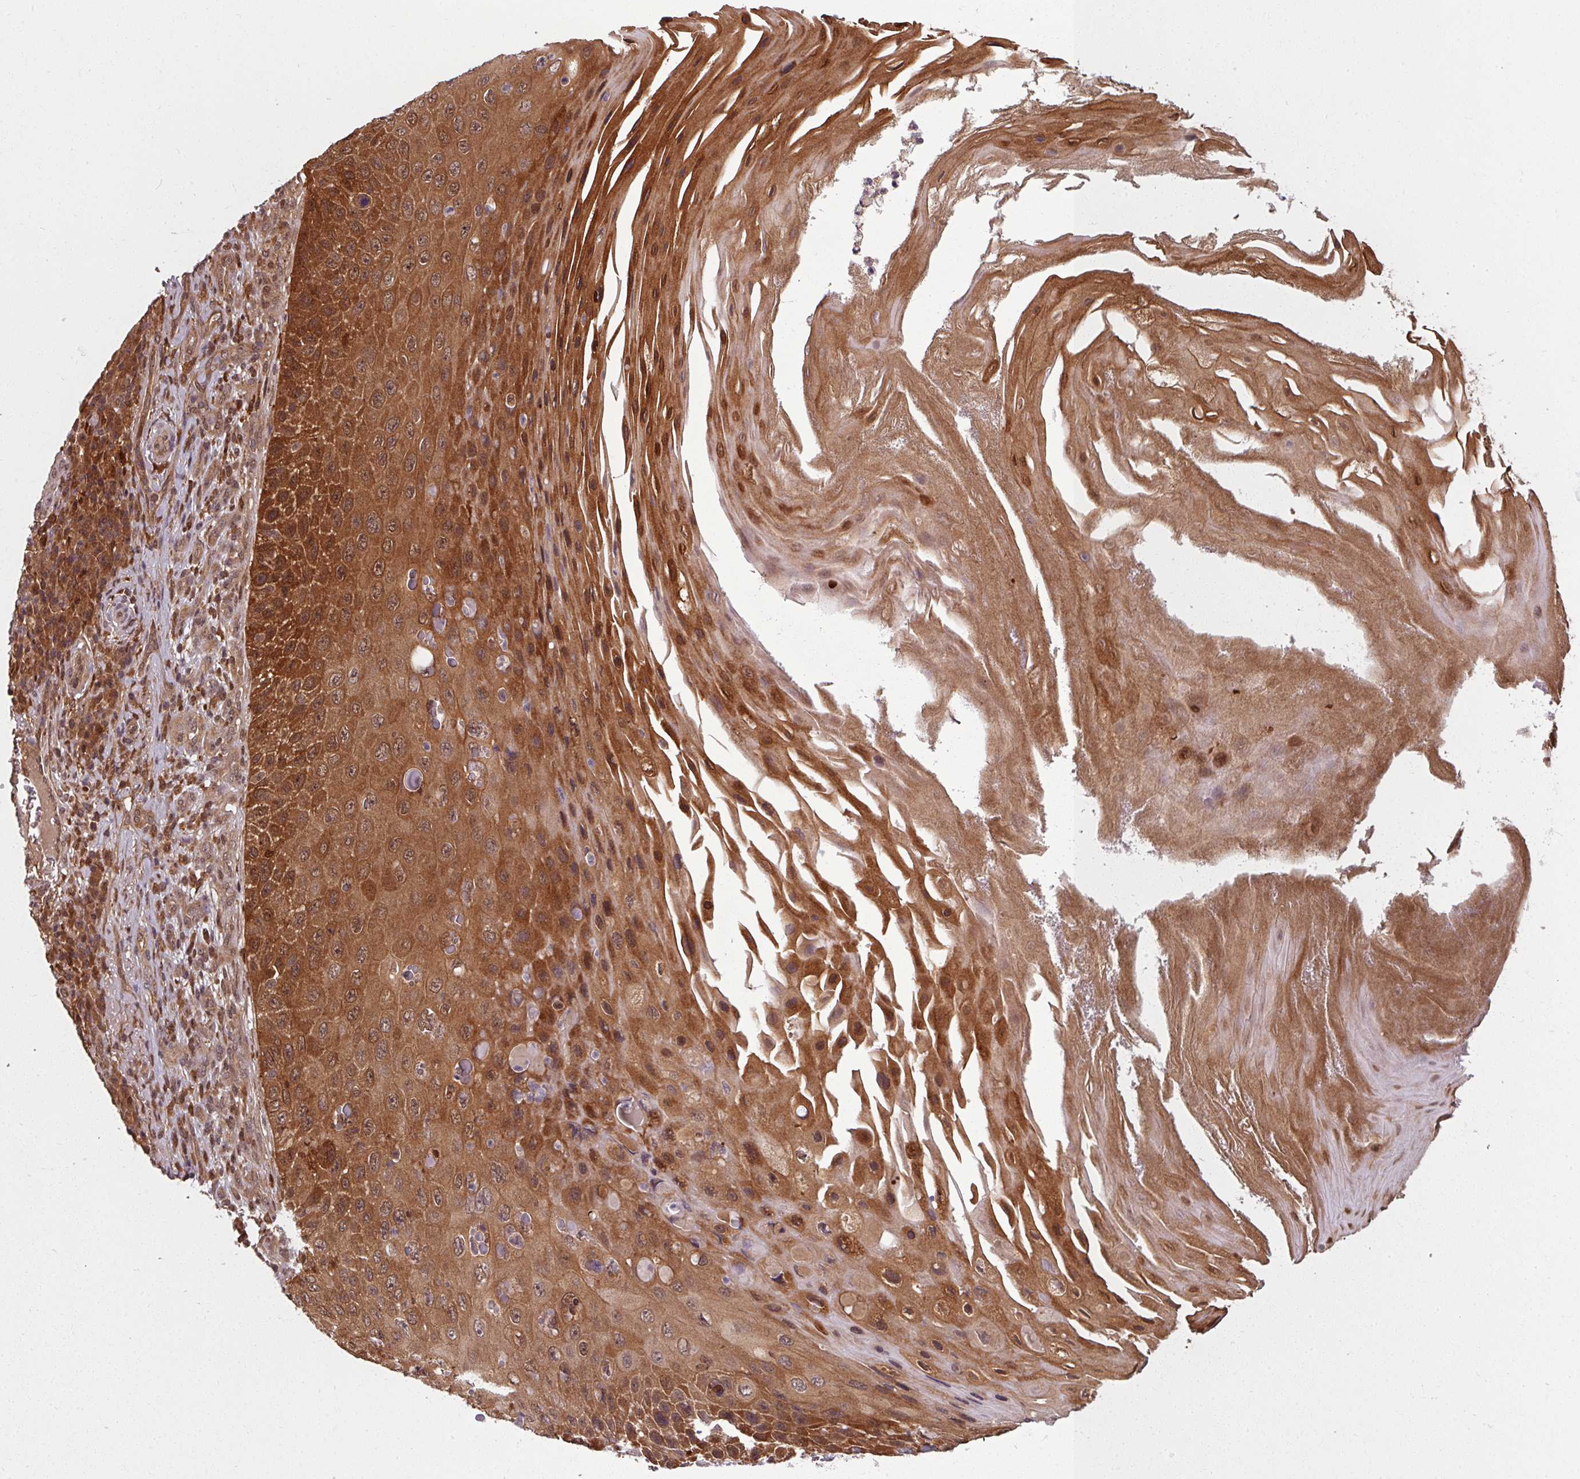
{"staining": {"intensity": "strong", "quantity": "25%-75%", "location": "cytoplasmic/membranous,nuclear"}, "tissue": "skin cancer", "cell_type": "Tumor cells", "image_type": "cancer", "snomed": [{"axis": "morphology", "description": "Squamous cell carcinoma, NOS"}, {"axis": "topography", "description": "Skin"}], "caption": "Strong cytoplasmic/membranous and nuclear protein positivity is seen in approximately 25%-75% of tumor cells in skin cancer (squamous cell carcinoma).", "gene": "KCTD11", "patient": {"sex": "female", "age": 88}}